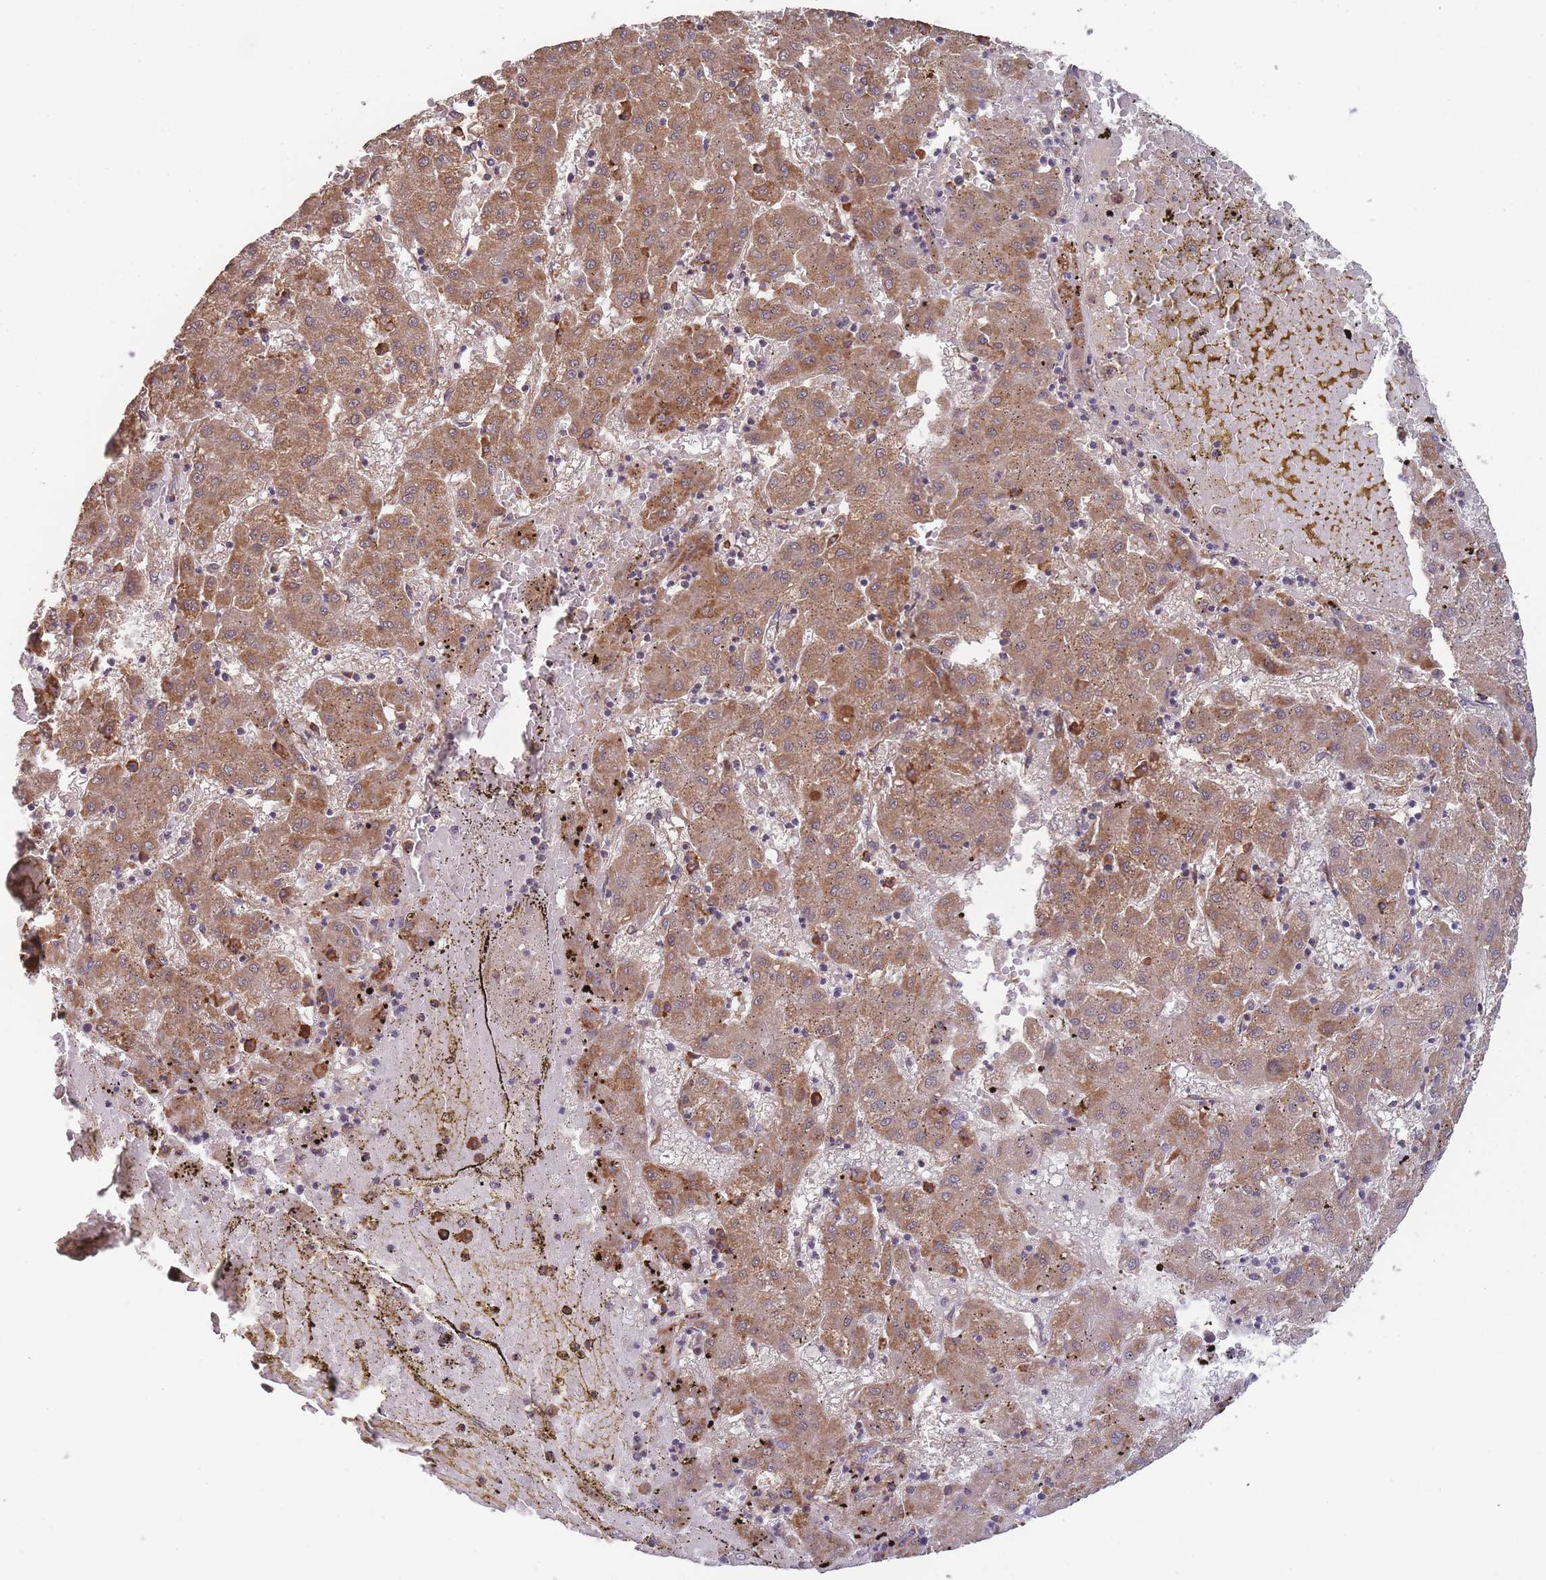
{"staining": {"intensity": "moderate", "quantity": ">75%", "location": "cytoplasmic/membranous"}, "tissue": "liver cancer", "cell_type": "Tumor cells", "image_type": "cancer", "snomed": [{"axis": "morphology", "description": "Carcinoma, Hepatocellular, NOS"}, {"axis": "topography", "description": "Liver"}], "caption": "Moderate cytoplasmic/membranous protein staining is identified in approximately >75% of tumor cells in liver cancer (hepatocellular carcinoma).", "gene": "SANBR", "patient": {"sex": "male", "age": 72}}